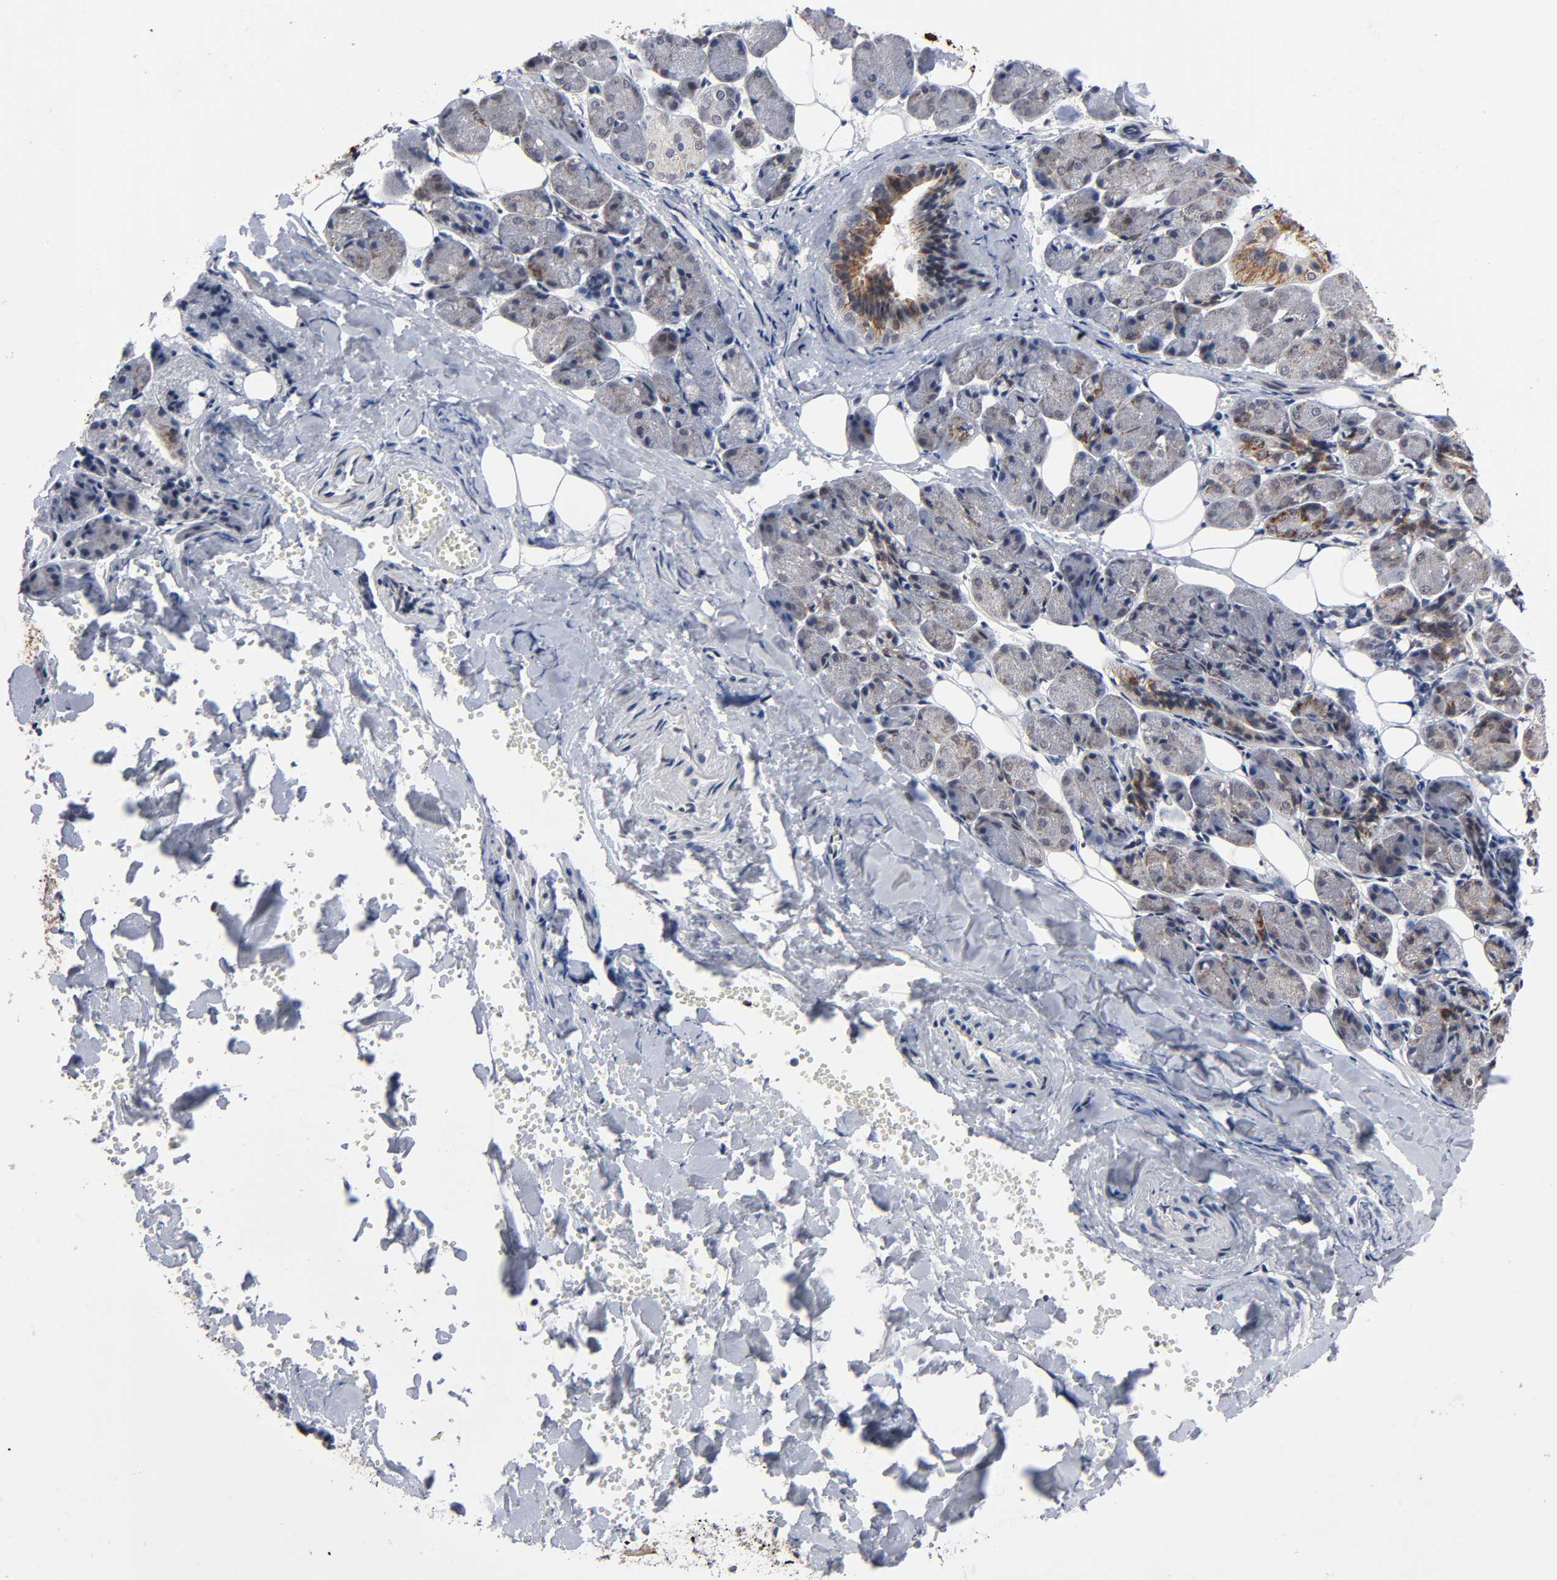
{"staining": {"intensity": "moderate", "quantity": "25%-75%", "location": "cytoplasmic/membranous"}, "tissue": "salivary gland", "cell_type": "Glandular cells", "image_type": "normal", "snomed": [{"axis": "morphology", "description": "Normal tissue, NOS"}, {"axis": "morphology", "description": "Adenoma, NOS"}, {"axis": "topography", "description": "Salivary gland"}], "caption": "Moderate cytoplasmic/membranous positivity for a protein is present in approximately 25%-75% of glandular cells of unremarkable salivary gland using immunohistochemistry.", "gene": "AUH", "patient": {"sex": "female", "age": 32}}